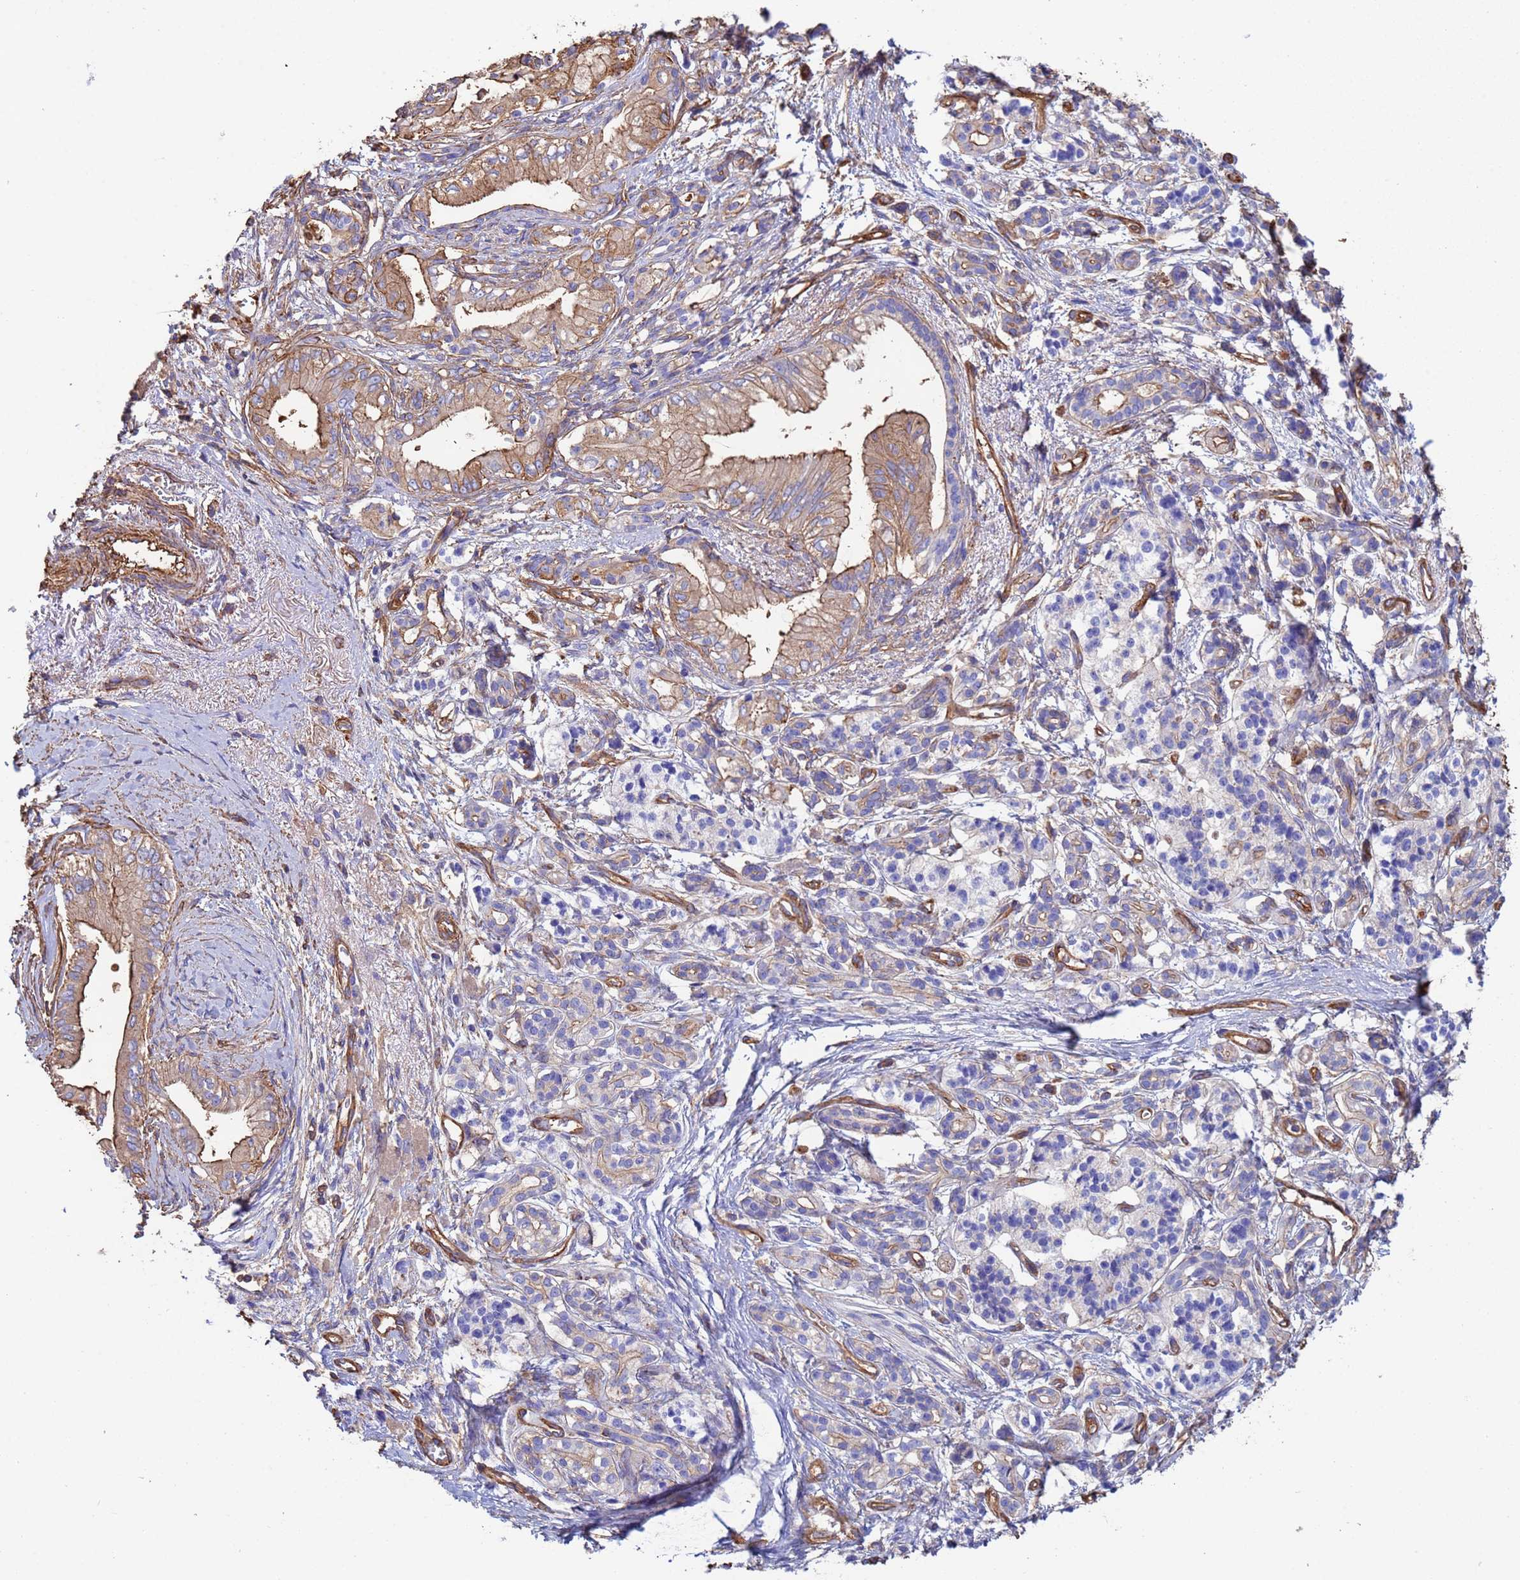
{"staining": {"intensity": "moderate", "quantity": ">75%", "location": "cytoplasmic/membranous"}, "tissue": "pancreatic cancer", "cell_type": "Tumor cells", "image_type": "cancer", "snomed": [{"axis": "morphology", "description": "Adenocarcinoma, NOS"}, {"axis": "topography", "description": "Pancreas"}], "caption": "The image shows immunohistochemical staining of pancreatic cancer. There is moderate cytoplasmic/membranous staining is present in approximately >75% of tumor cells. Immunohistochemistry stains the protein in brown and the nuclei are stained blue.", "gene": "MYL12A", "patient": {"sex": "male", "age": 71}}